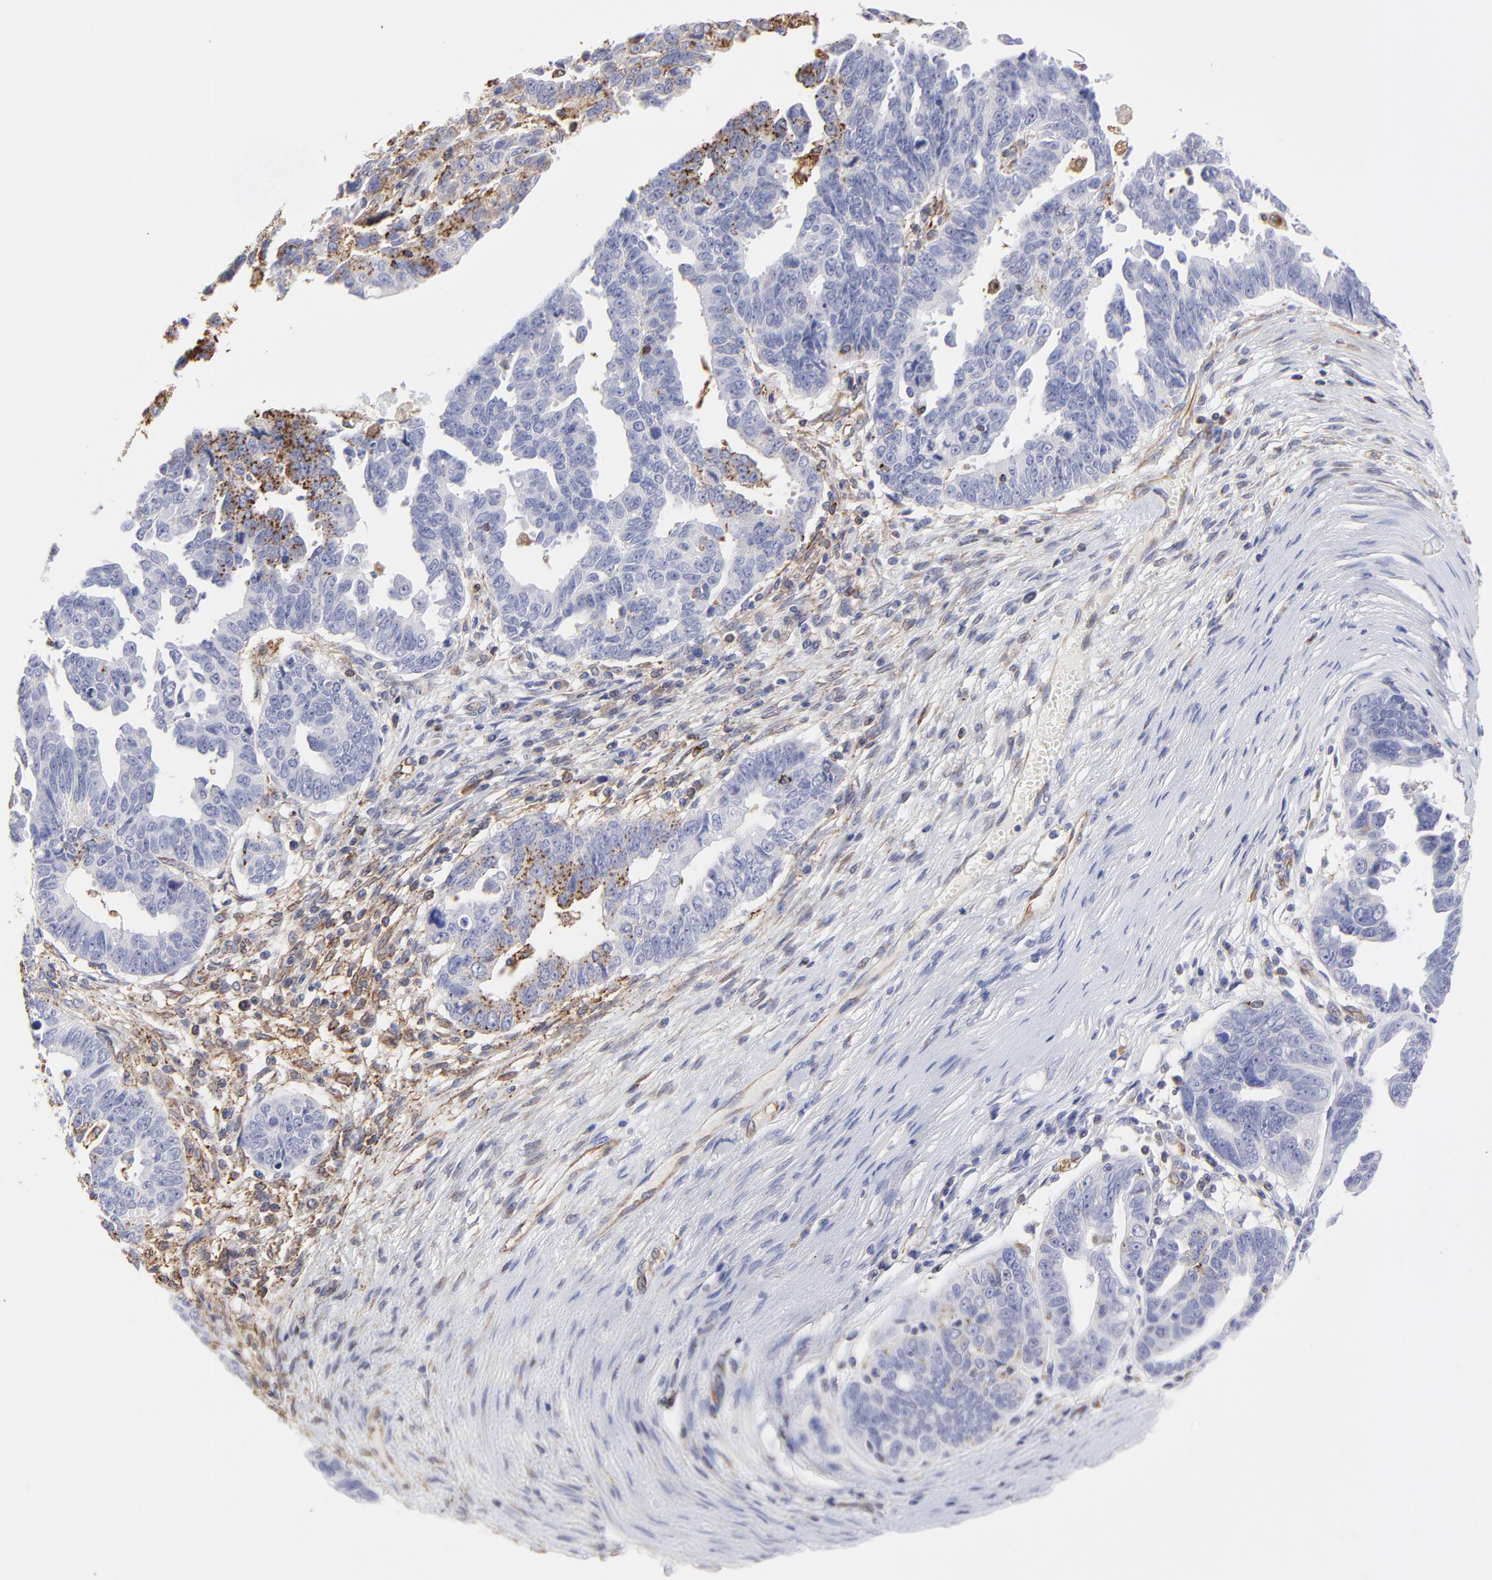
{"staining": {"intensity": "weak", "quantity": "<25%", "location": "cytoplasmic/membranous"}, "tissue": "ovarian cancer", "cell_type": "Tumor cells", "image_type": "cancer", "snomed": [{"axis": "morphology", "description": "Carcinoma, endometroid"}, {"axis": "morphology", "description": "Cystadenocarcinoma, serous, NOS"}, {"axis": "topography", "description": "Ovary"}], "caption": "There is no significant positivity in tumor cells of ovarian cancer (serous cystadenocarcinoma). Brightfield microscopy of IHC stained with DAB (3,3'-diaminobenzidine) (brown) and hematoxylin (blue), captured at high magnification.", "gene": "COX8C", "patient": {"sex": "female", "age": 45}}